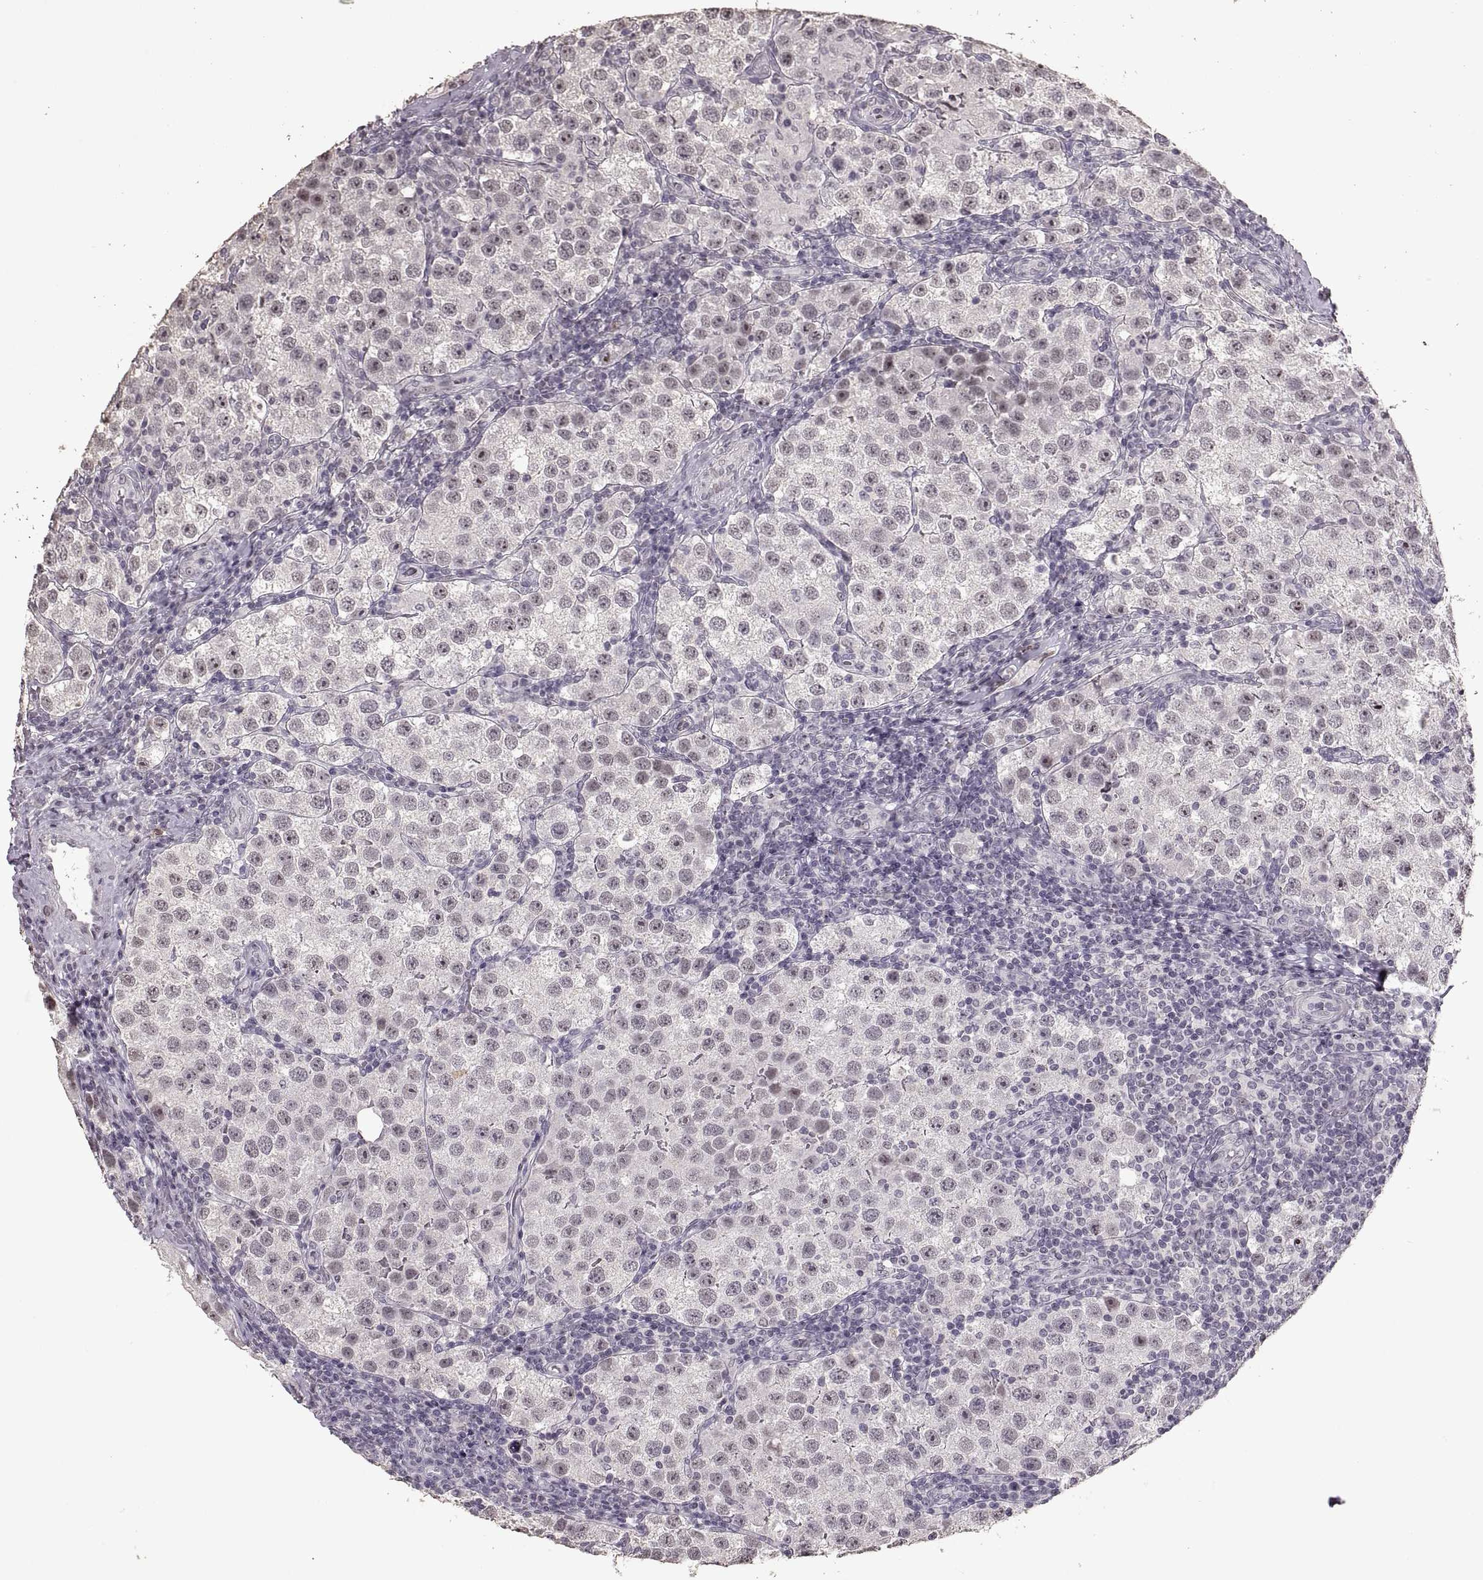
{"staining": {"intensity": "negative", "quantity": "none", "location": "none"}, "tissue": "testis cancer", "cell_type": "Tumor cells", "image_type": "cancer", "snomed": [{"axis": "morphology", "description": "Seminoma, NOS"}, {"axis": "topography", "description": "Testis"}], "caption": "The histopathology image reveals no staining of tumor cells in seminoma (testis).", "gene": "PALS1", "patient": {"sex": "male", "age": 37}}